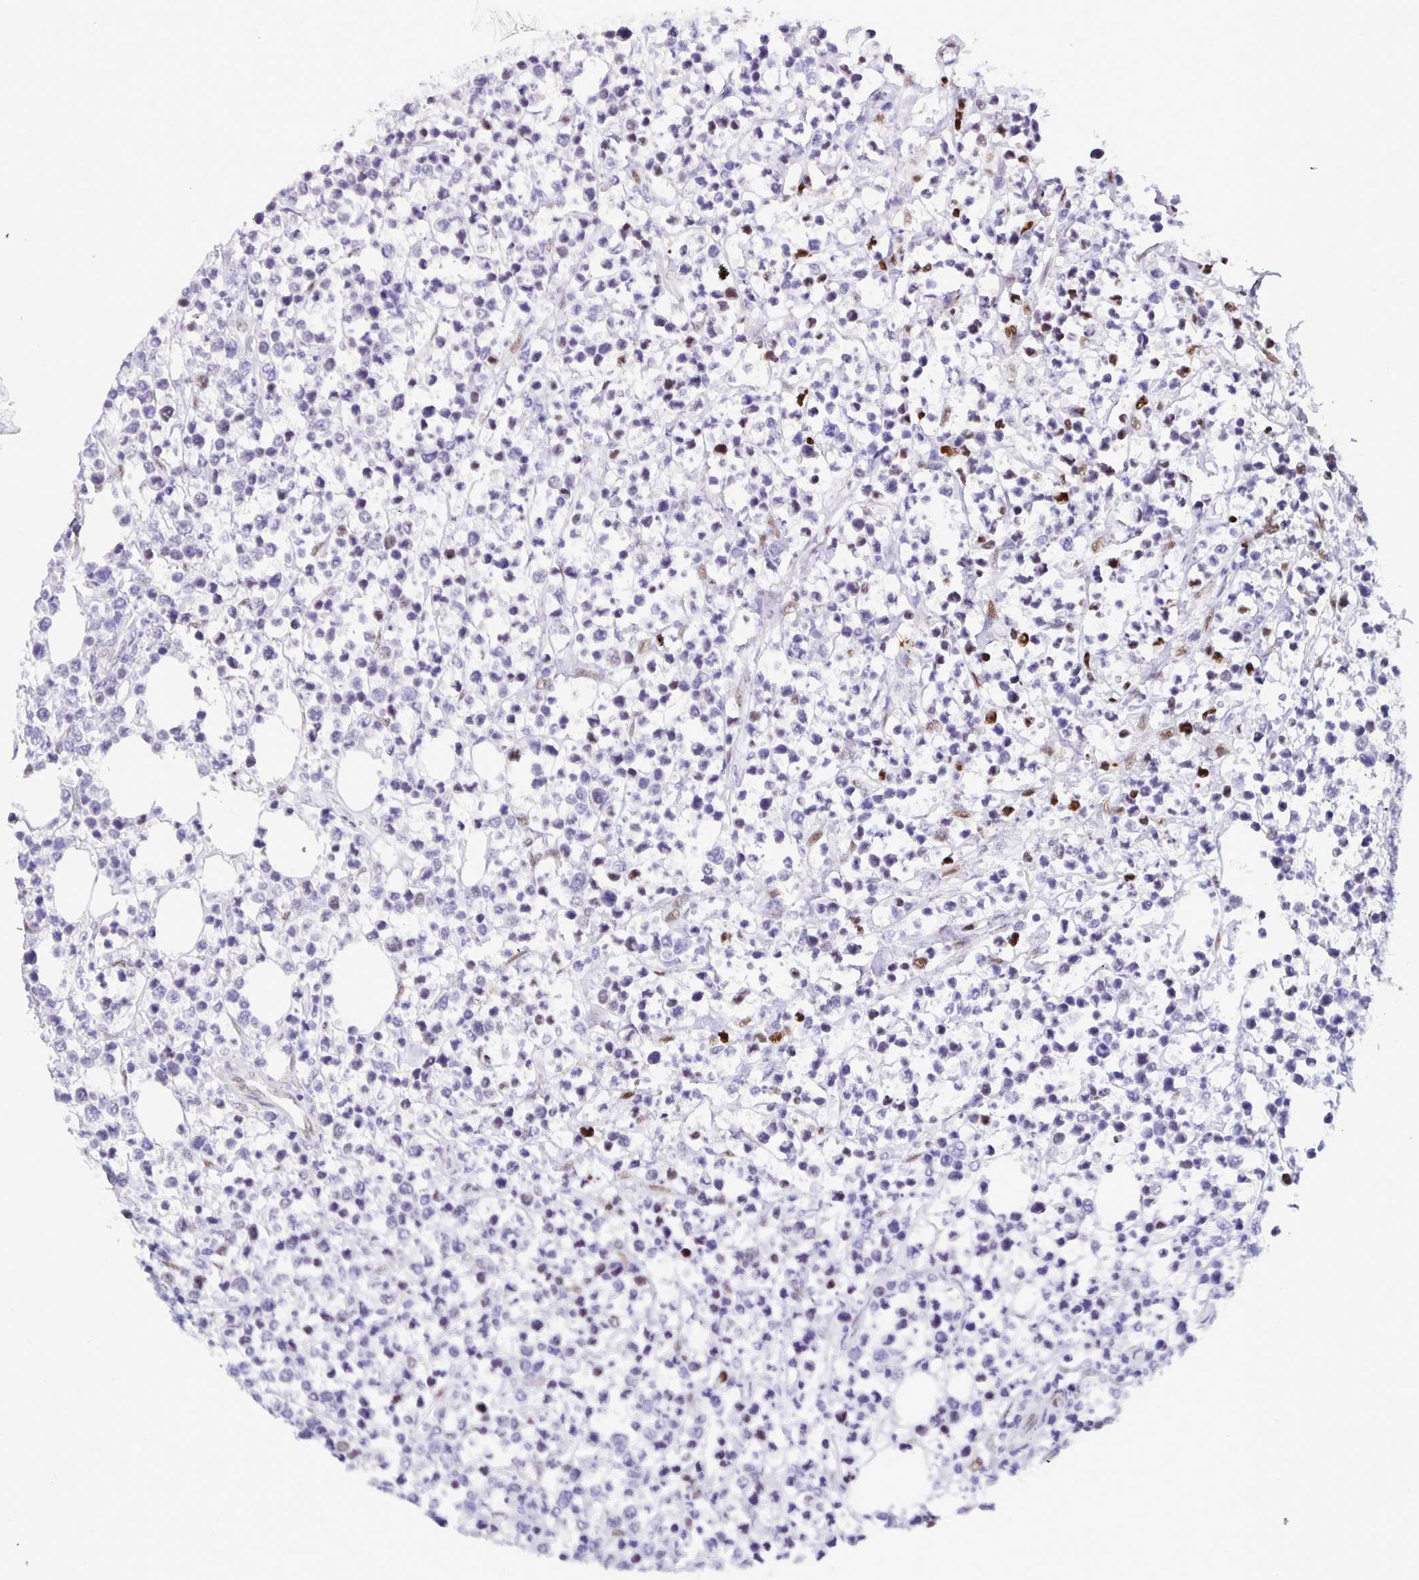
{"staining": {"intensity": "negative", "quantity": "none", "location": "none"}, "tissue": "lymphoma", "cell_type": "Tumor cells", "image_type": "cancer", "snomed": [{"axis": "morphology", "description": "Malignant lymphoma, non-Hodgkin's type, Low grade"}, {"axis": "topography", "description": "Lymph node"}], "caption": "DAB immunohistochemical staining of lymphoma demonstrates no significant staining in tumor cells. Brightfield microscopy of IHC stained with DAB (brown) and hematoxylin (blue), captured at high magnification.", "gene": "FOSL2", "patient": {"sex": "male", "age": 60}}